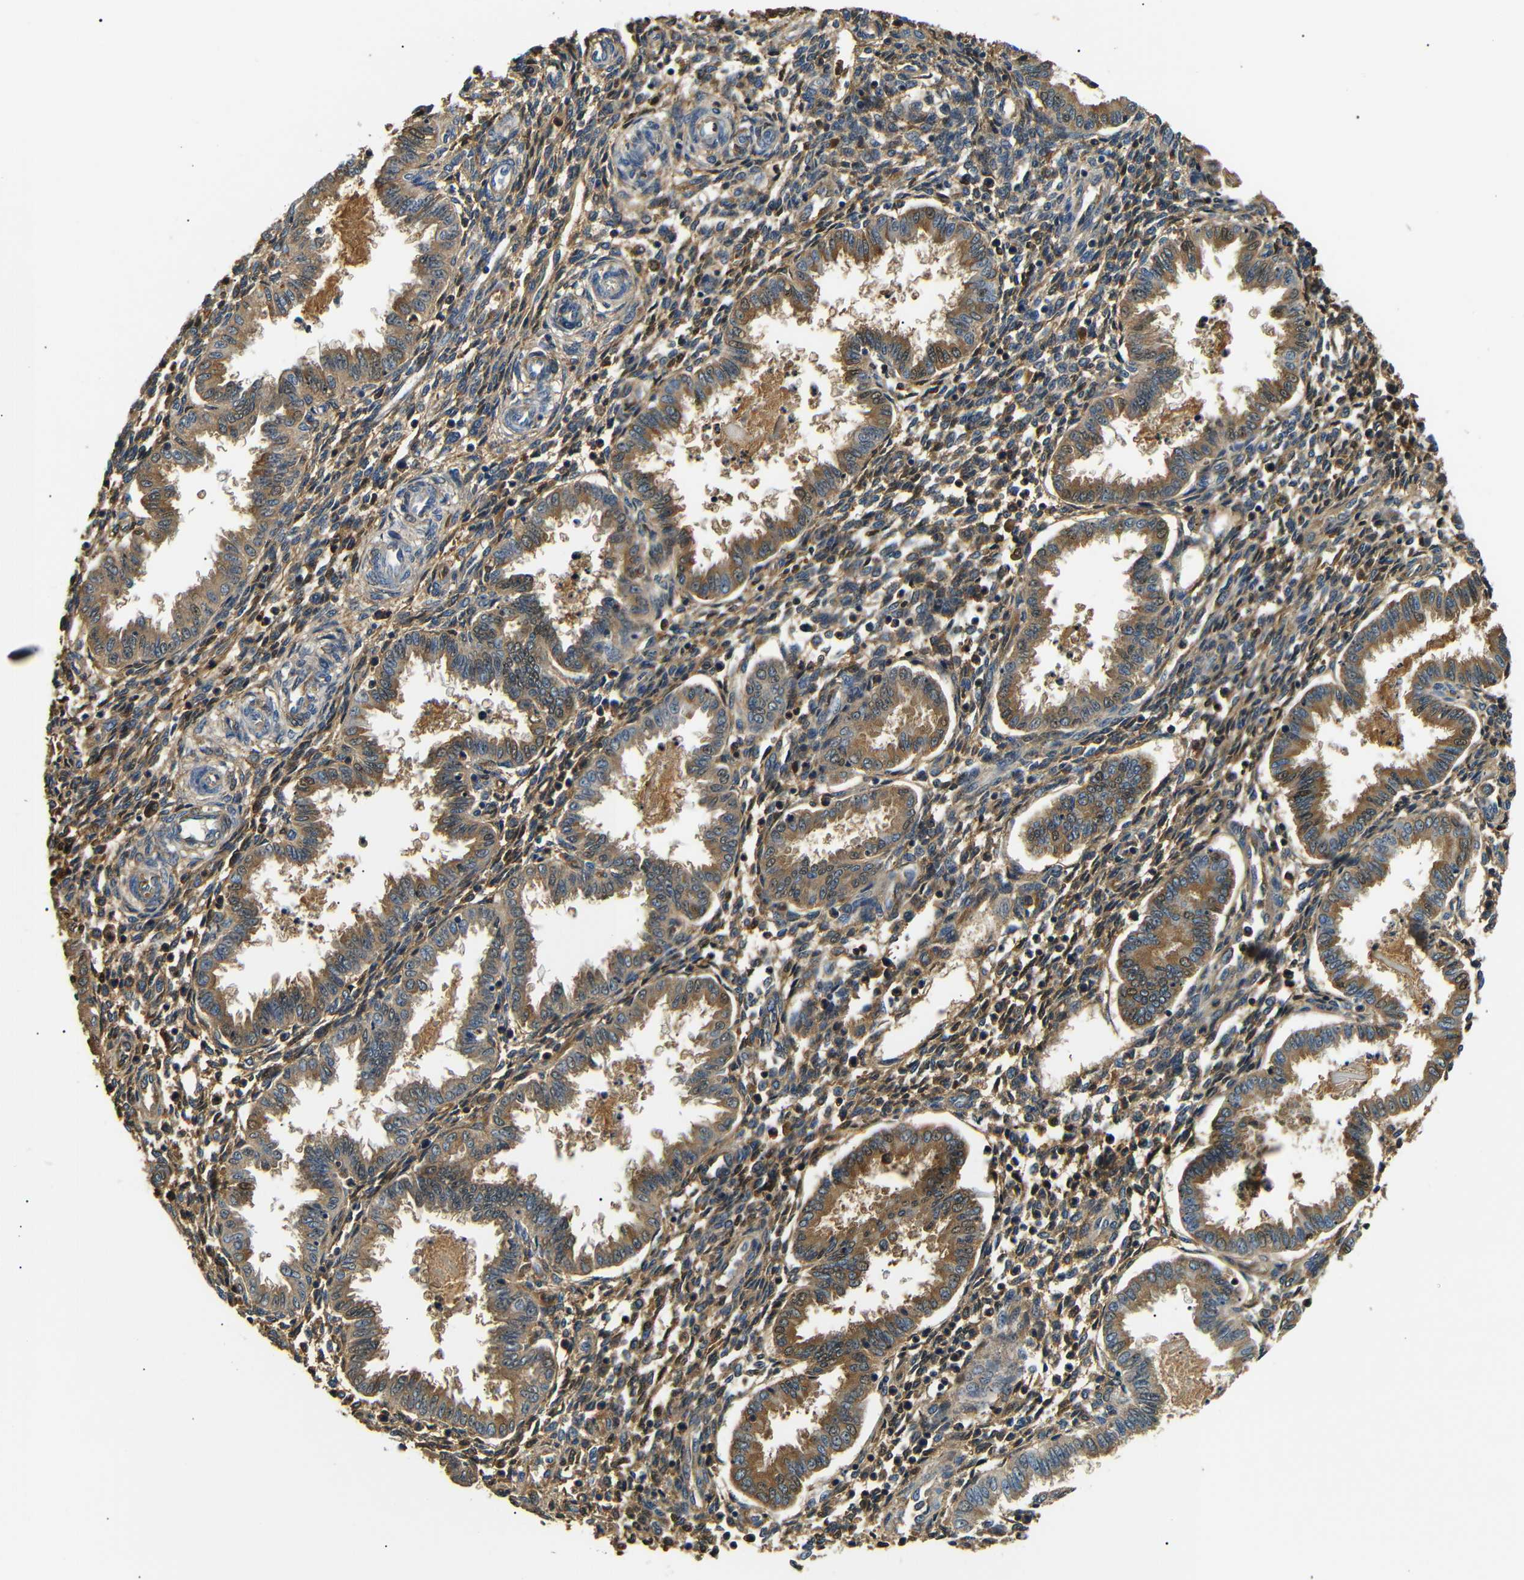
{"staining": {"intensity": "moderate", "quantity": ">75%", "location": "cytoplasmic/membranous"}, "tissue": "endometrium", "cell_type": "Cells in endometrial stroma", "image_type": "normal", "snomed": [{"axis": "morphology", "description": "Normal tissue, NOS"}, {"axis": "topography", "description": "Endometrium"}], "caption": "Approximately >75% of cells in endometrial stroma in unremarkable human endometrium exhibit moderate cytoplasmic/membranous protein positivity as visualized by brown immunohistochemical staining.", "gene": "LHCGR", "patient": {"sex": "female", "age": 33}}